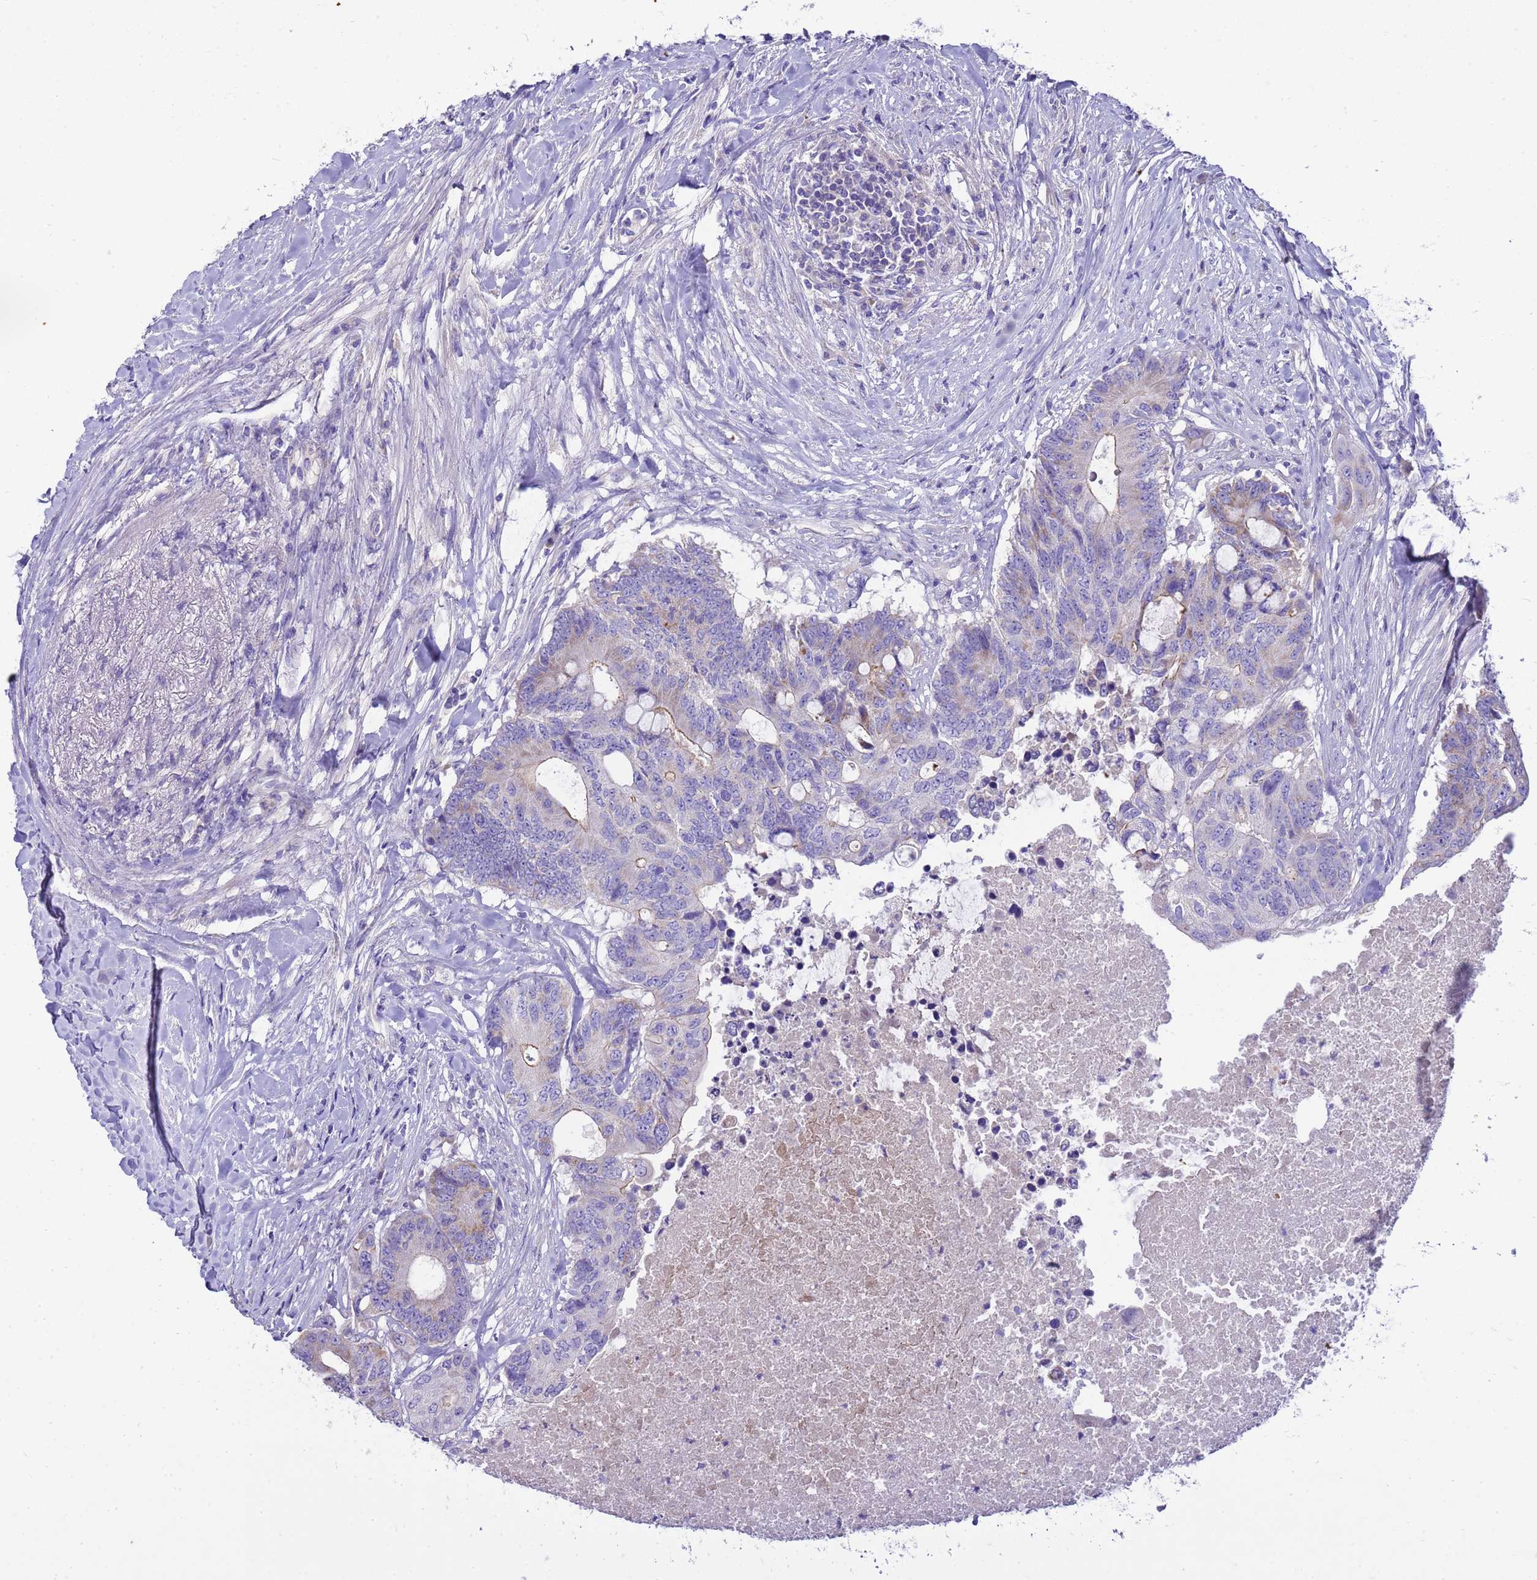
{"staining": {"intensity": "moderate", "quantity": "<25%", "location": "cytoplasmic/membranous"}, "tissue": "colorectal cancer", "cell_type": "Tumor cells", "image_type": "cancer", "snomed": [{"axis": "morphology", "description": "Adenocarcinoma, NOS"}, {"axis": "topography", "description": "Colon"}], "caption": "Moderate cytoplasmic/membranous protein positivity is seen in approximately <25% of tumor cells in colorectal adenocarcinoma.", "gene": "RIPPLY2", "patient": {"sex": "male", "age": 71}}